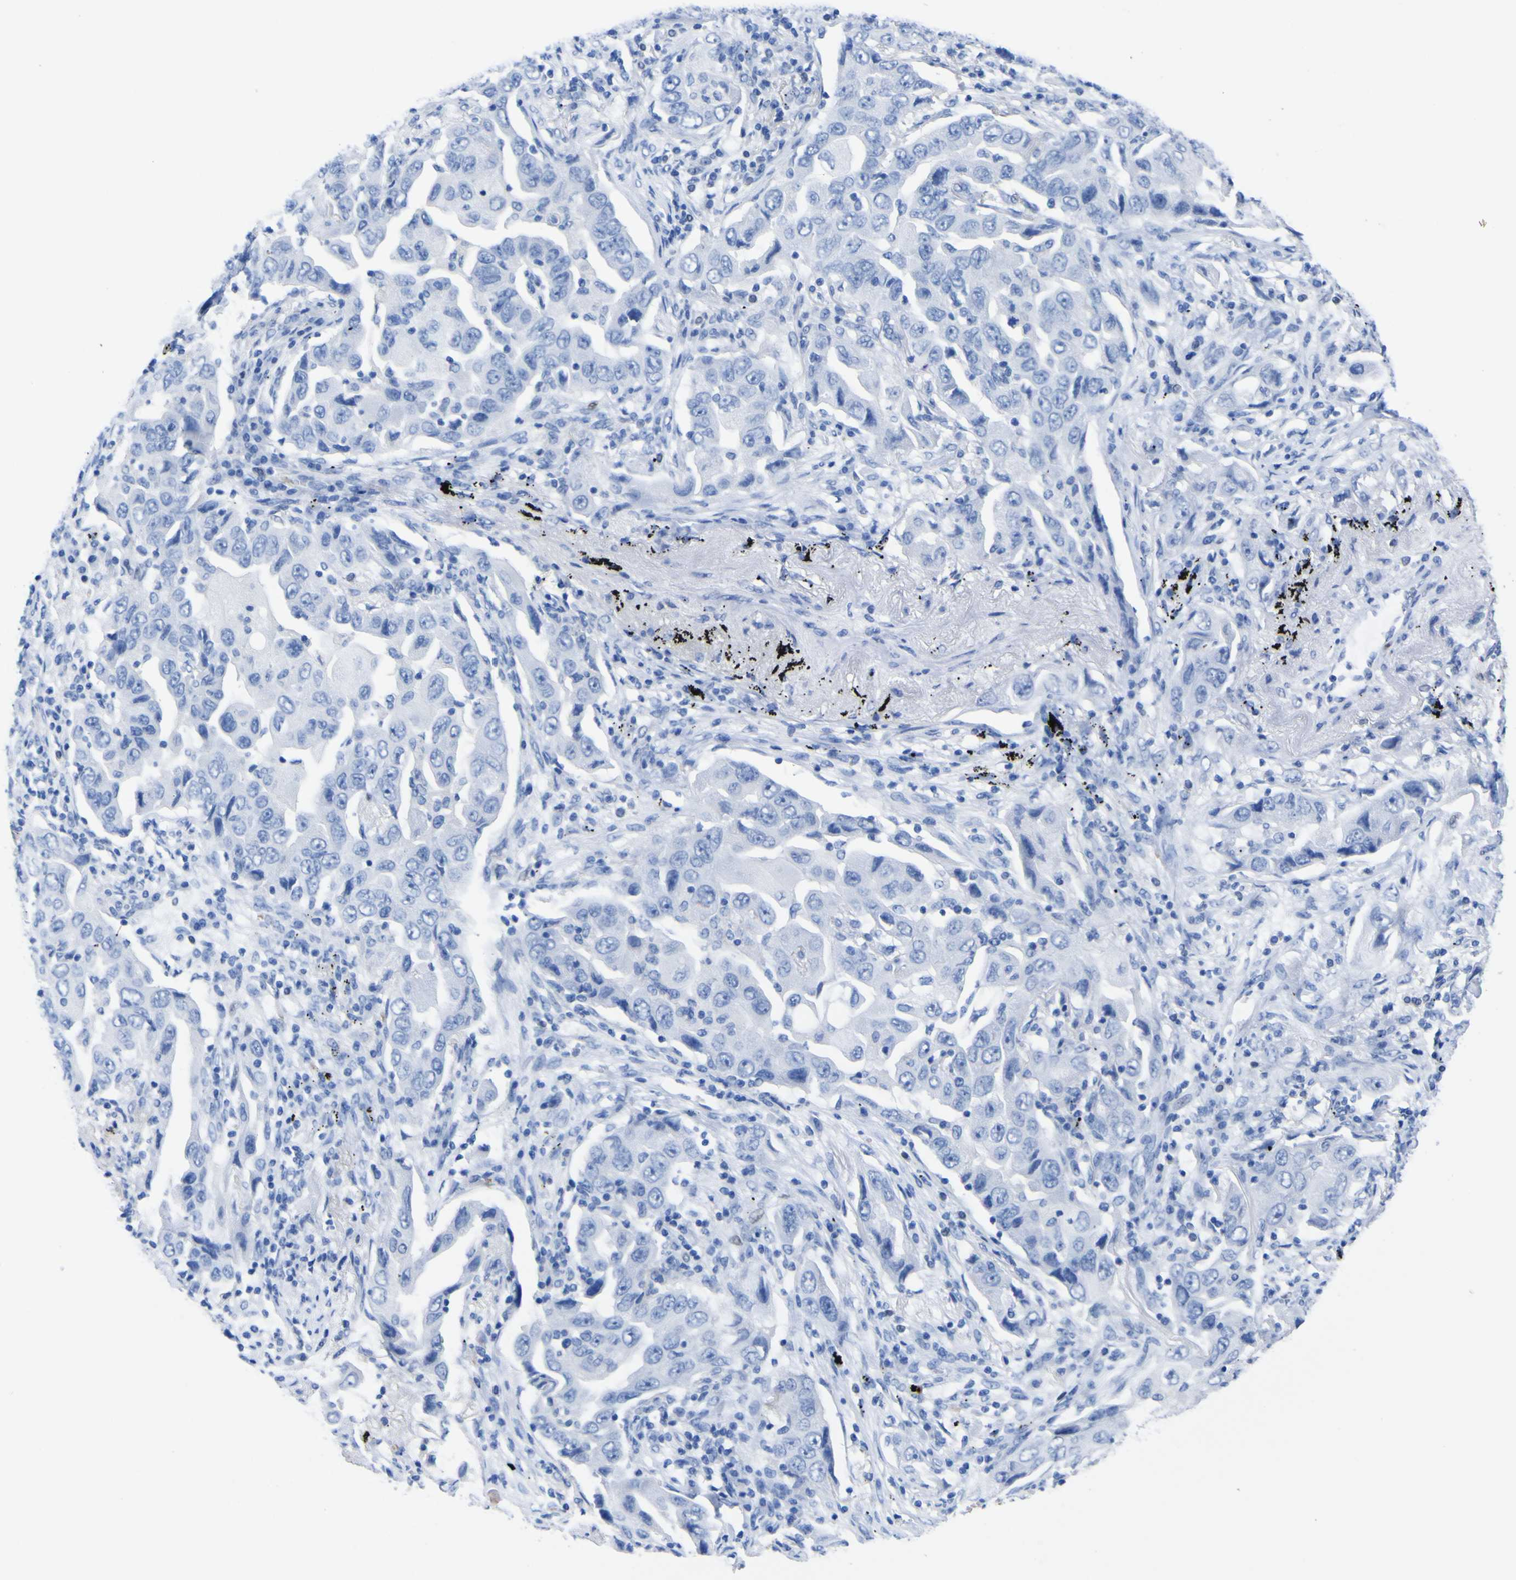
{"staining": {"intensity": "negative", "quantity": "none", "location": "none"}, "tissue": "lung cancer", "cell_type": "Tumor cells", "image_type": "cancer", "snomed": [{"axis": "morphology", "description": "Adenocarcinoma, NOS"}, {"axis": "topography", "description": "Lung"}], "caption": "Immunohistochemical staining of lung adenocarcinoma displays no significant expression in tumor cells.", "gene": "DACH1", "patient": {"sex": "female", "age": 65}}